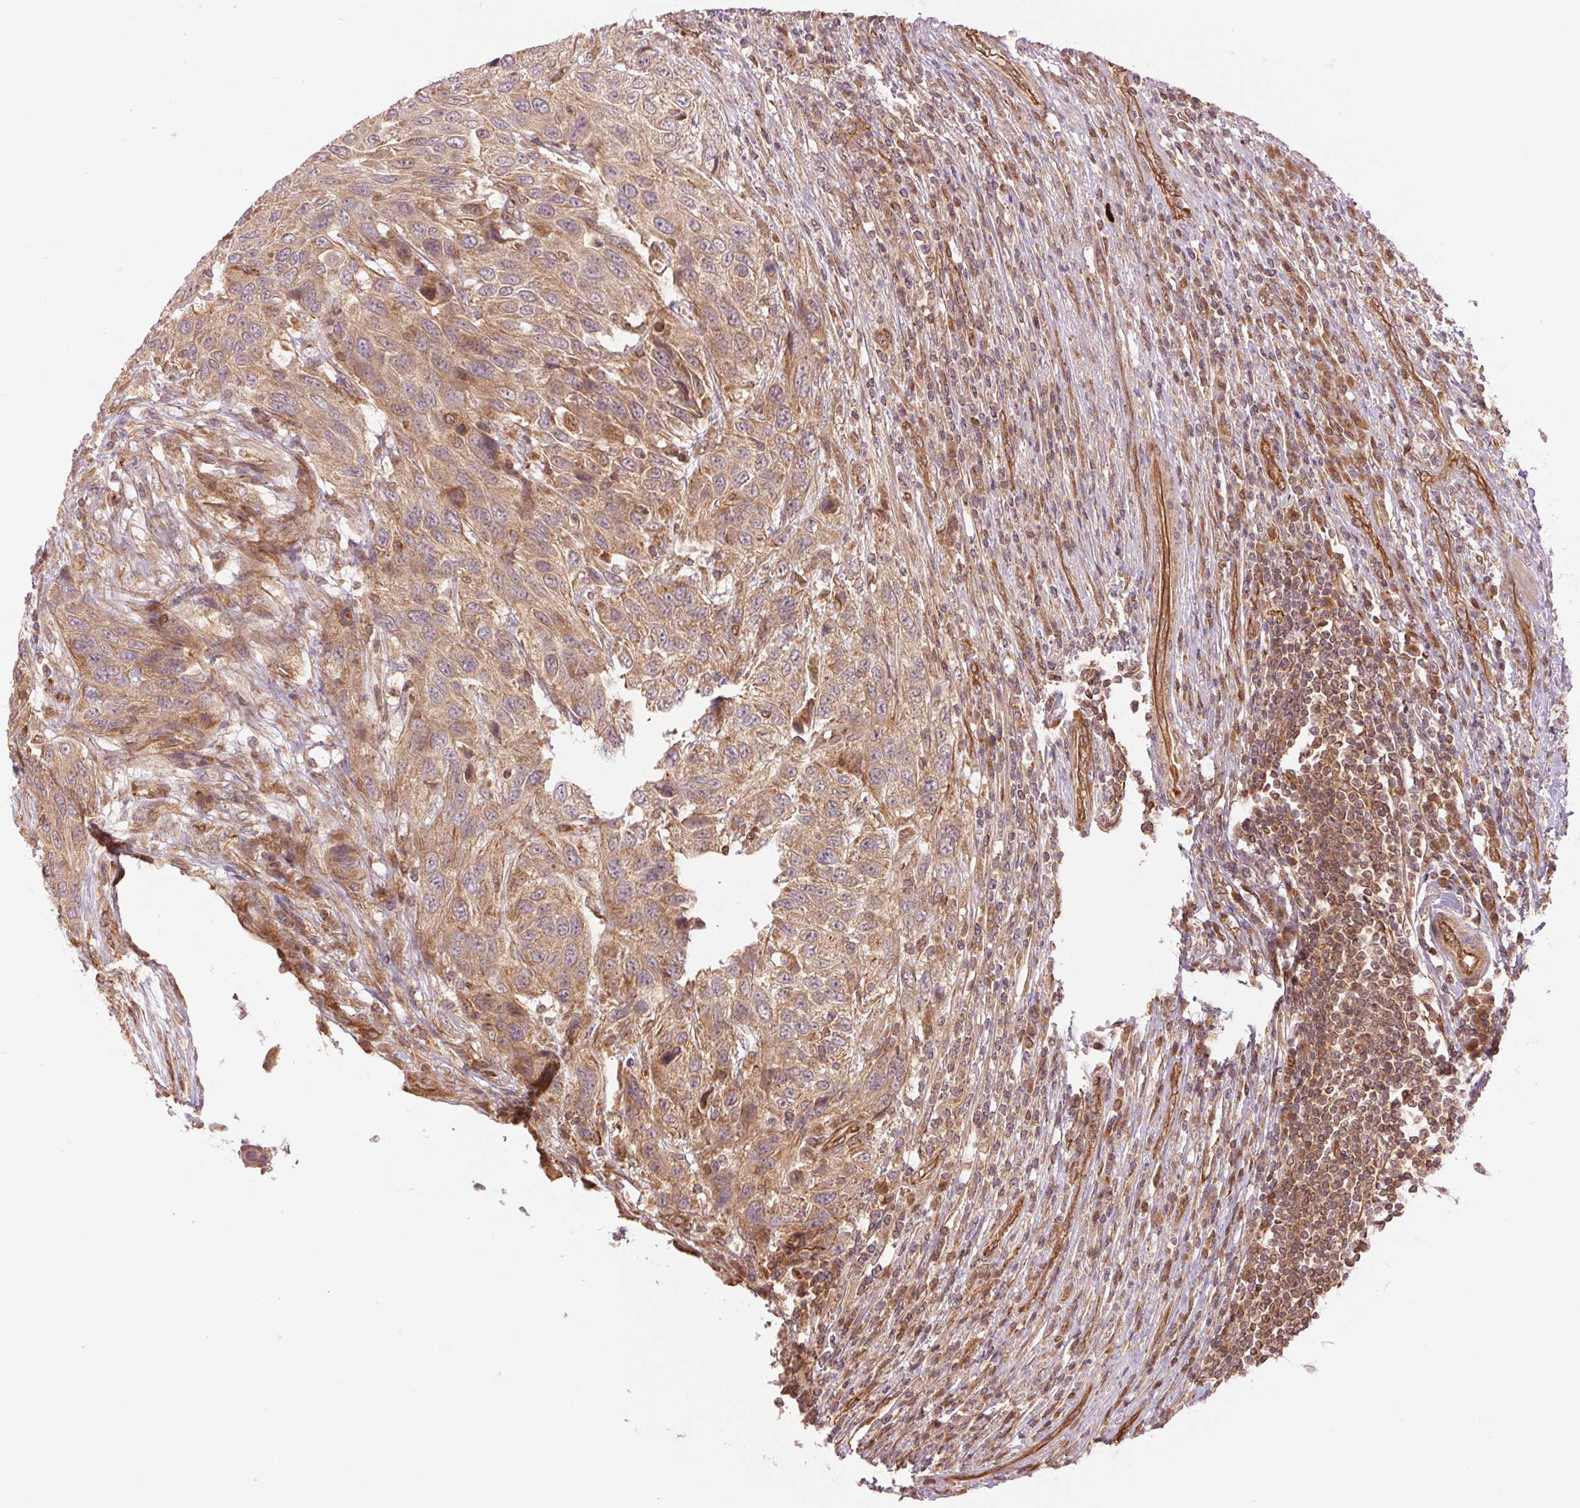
{"staining": {"intensity": "moderate", "quantity": ">75%", "location": "cytoplasmic/membranous"}, "tissue": "urothelial cancer", "cell_type": "Tumor cells", "image_type": "cancer", "snomed": [{"axis": "morphology", "description": "Urothelial carcinoma, High grade"}, {"axis": "topography", "description": "Urinary bladder"}], "caption": "DAB (3,3'-diaminobenzidine) immunohistochemical staining of urothelial carcinoma (high-grade) displays moderate cytoplasmic/membranous protein staining in about >75% of tumor cells.", "gene": "STARD7", "patient": {"sex": "female", "age": 70}}